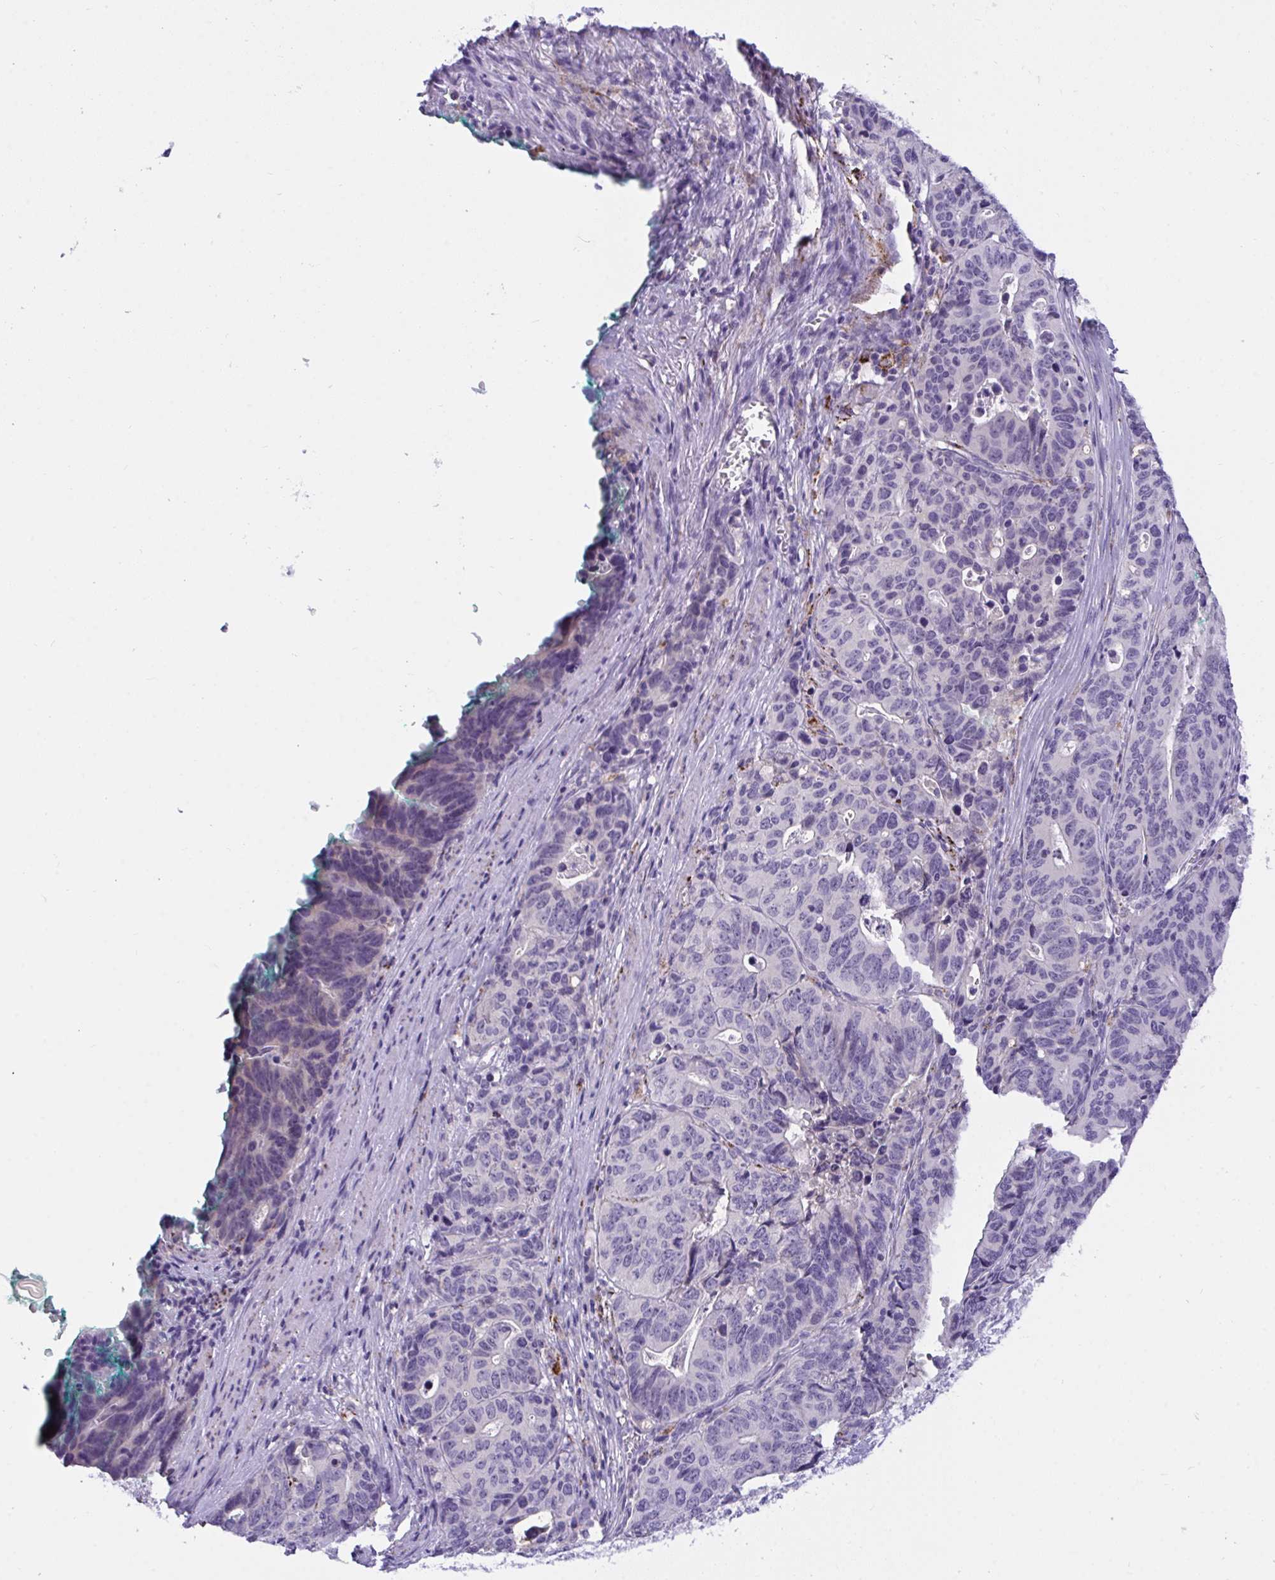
{"staining": {"intensity": "negative", "quantity": "none", "location": "none"}, "tissue": "stomach cancer", "cell_type": "Tumor cells", "image_type": "cancer", "snomed": [{"axis": "morphology", "description": "Adenocarcinoma, NOS"}, {"axis": "topography", "description": "Stomach, upper"}], "caption": "Adenocarcinoma (stomach) was stained to show a protein in brown. There is no significant positivity in tumor cells.", "gene": "SEMA6B", "patient": {"sex": "female", "age": 67}}